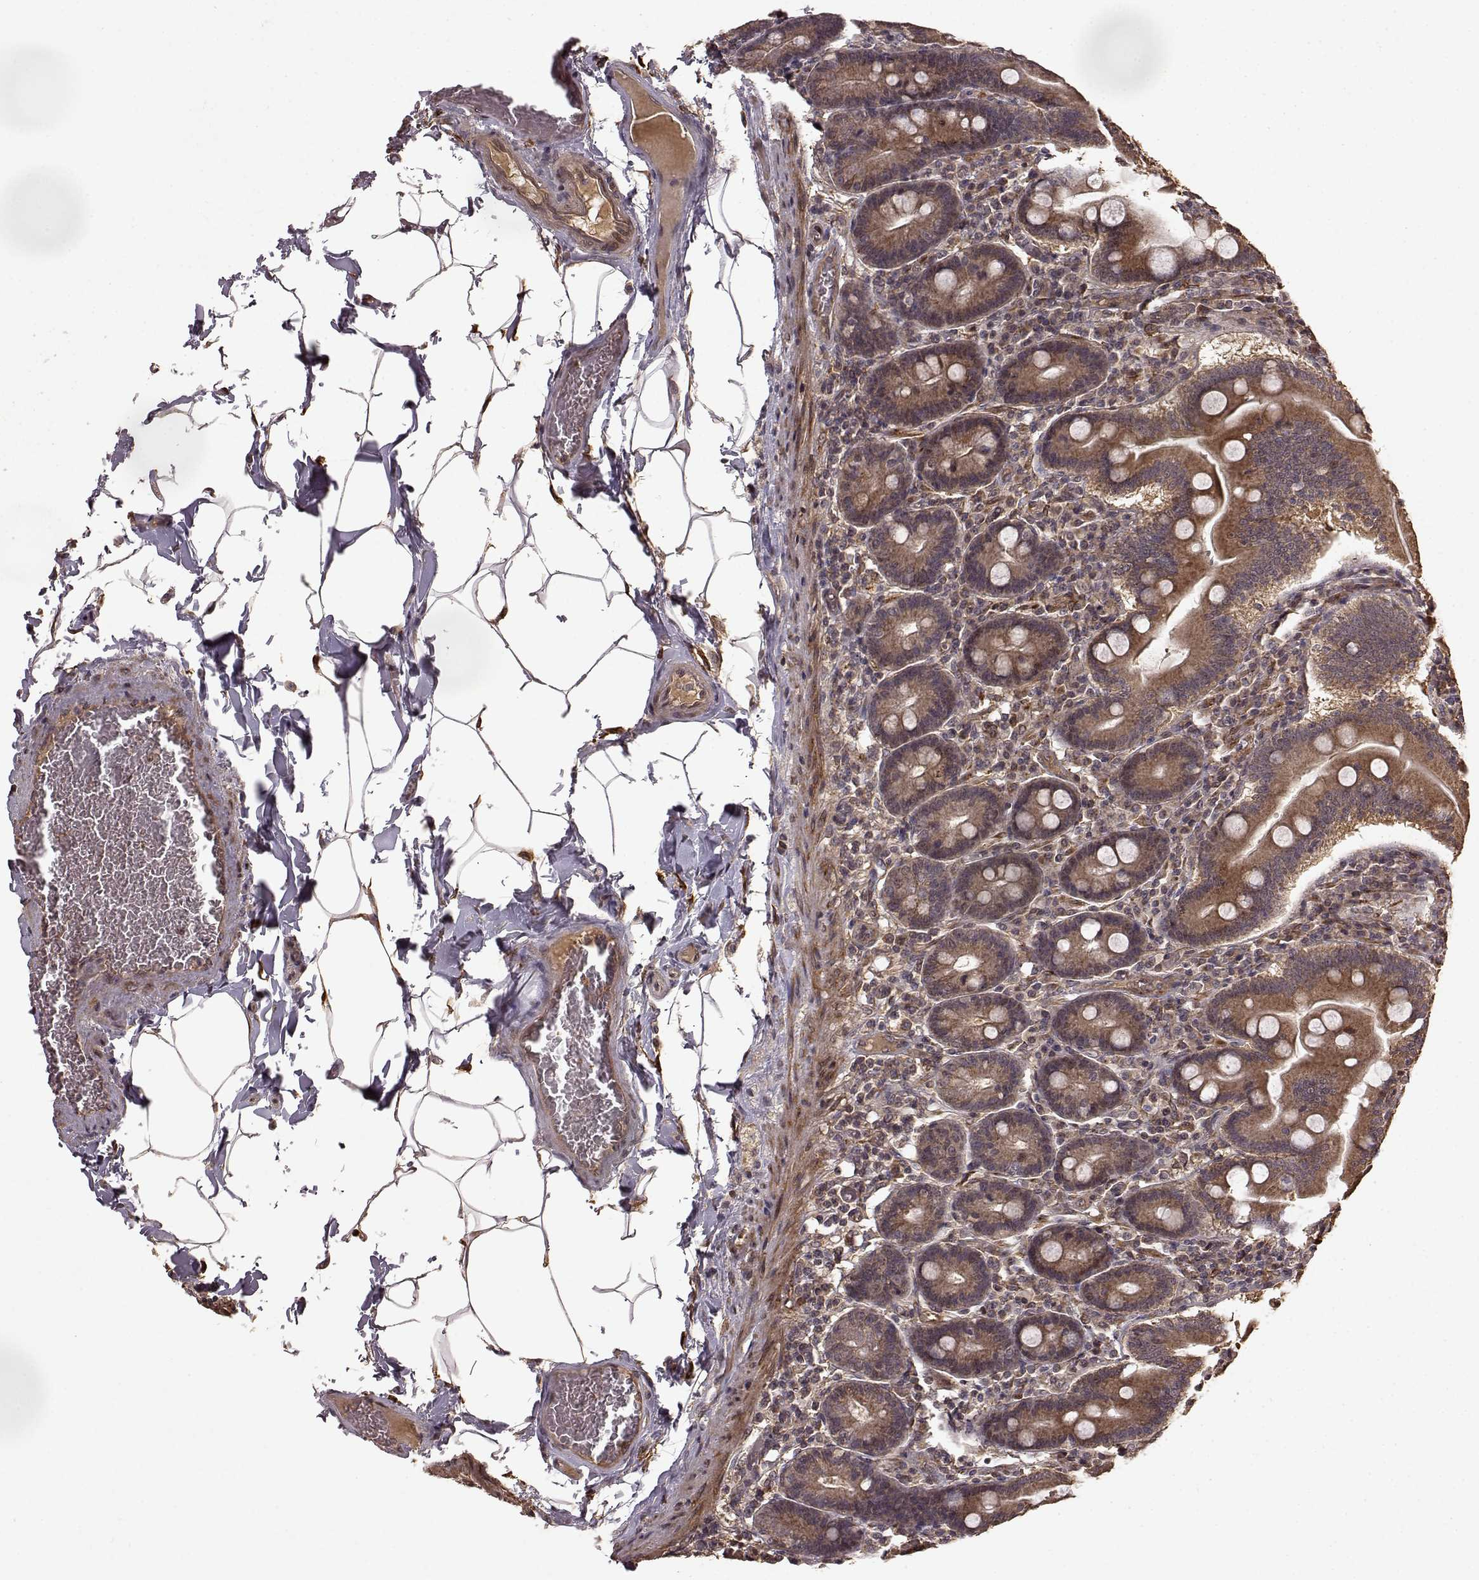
{"staining": {"intensity": "strong", "quantity": "<25%", "location": "cytoplasmic/membranous"}, "tissue": "small intestine", "cell_type": "Glandular cells", "image_type": "normal", "snomed": [{"axis": "morphology", "description": "Normal tissue, NOS"}, {"axis": "topography", "description": "Small intestine"}], "caption": "Immunohistochemical staining of unremarkable small intestine exhibits medium levels of strong cytoplasmic/membranous expression in approximately <25% of glandular cells. The staining is performed using DAB (3,3'-diaminobenzidine) brown chromogen to label protein expression. The nuclei are counter-stained blue using hematoxylin.", "gene": "FSTL1", "patient": {"sex": "male", "age": 37}}